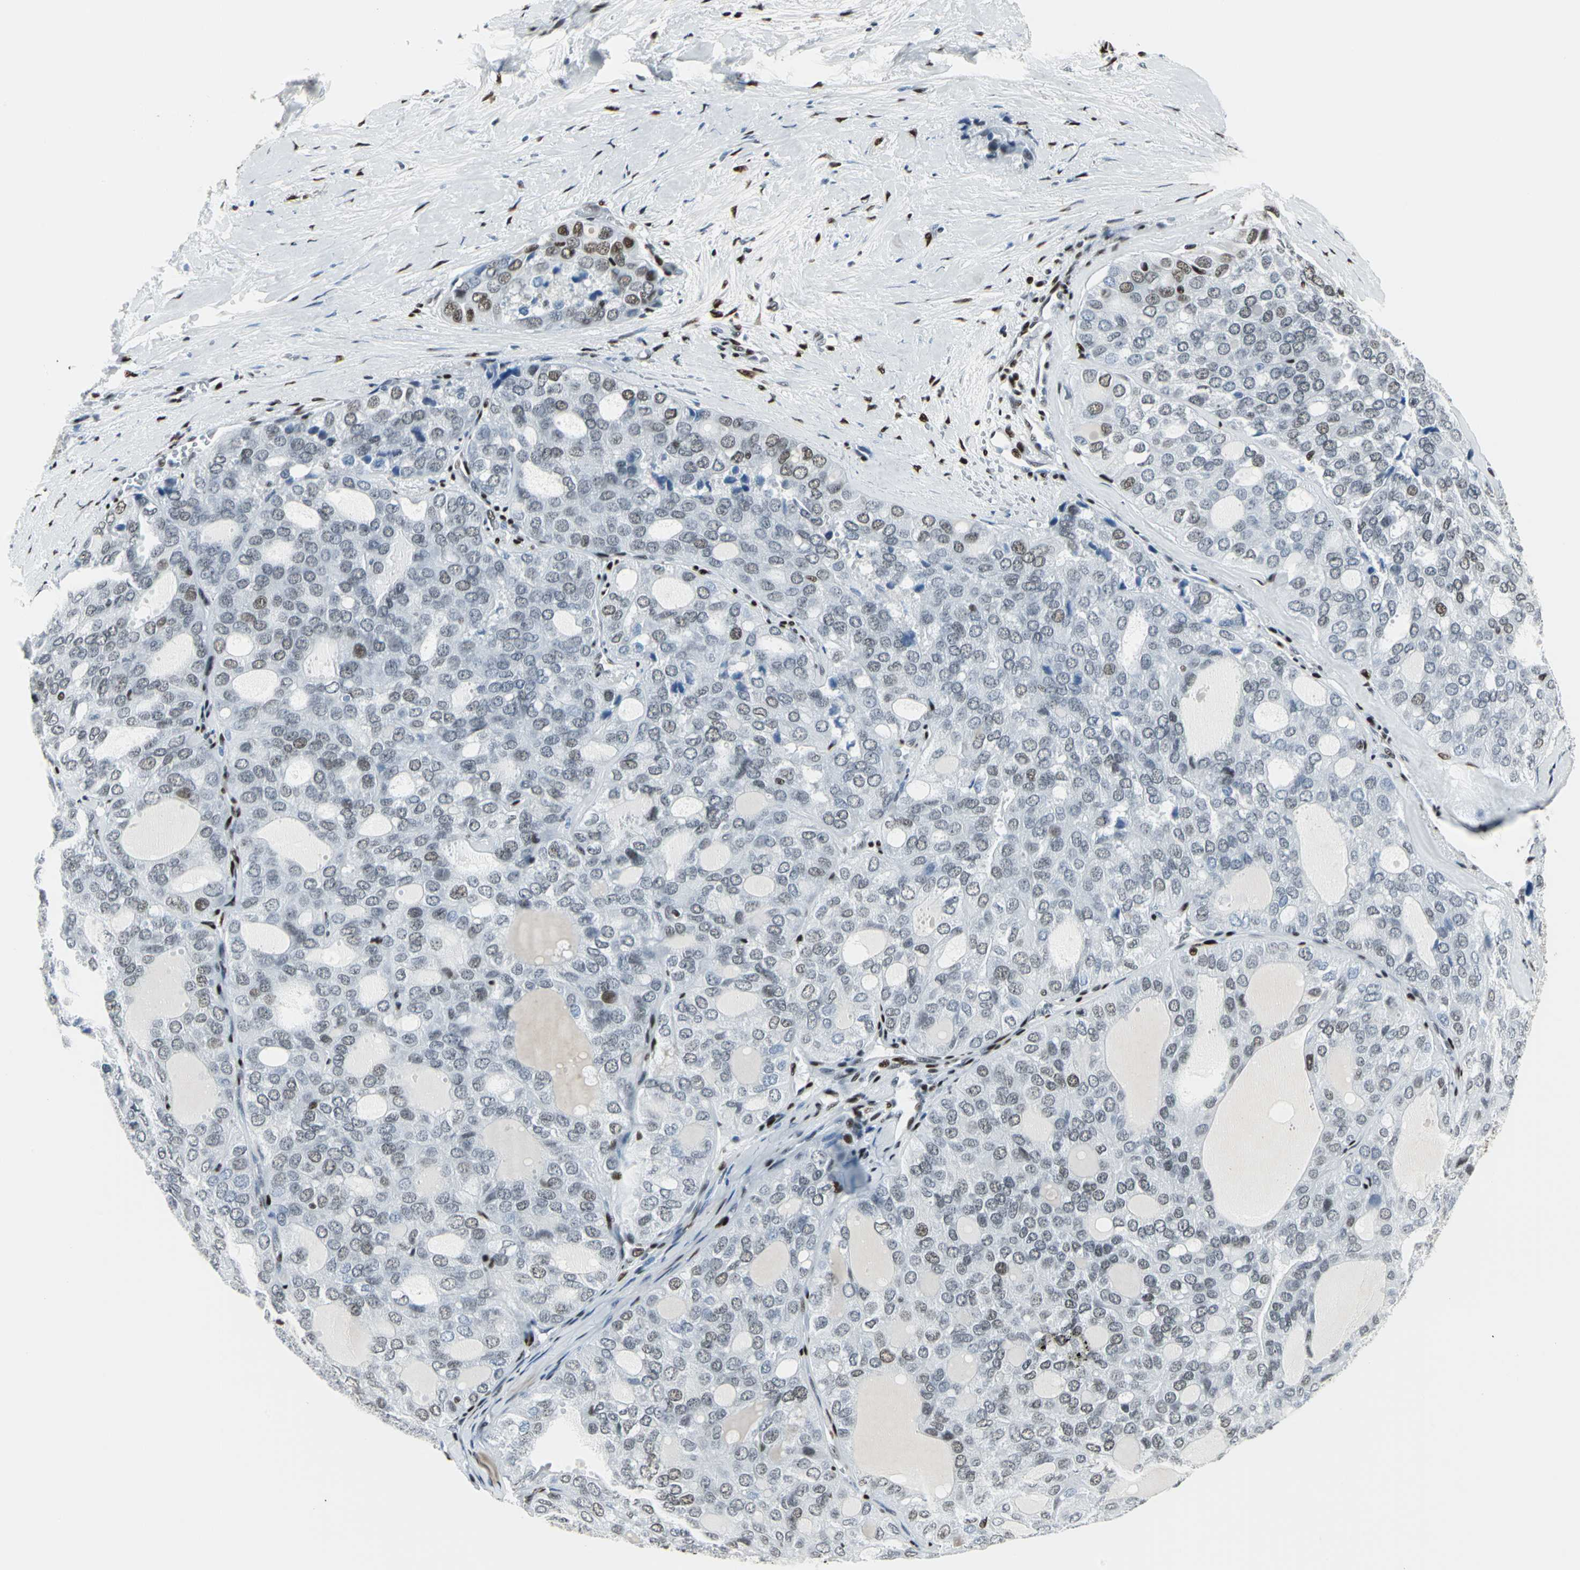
{"staining": {"intensity": "weak", "quantity": "25%-75%", "location": "nuclear"}, "tissue": "thyroid cancer", "cell_type": "Tumor cells", "image_type": "cancer", "snomed": [{"axis": "morphology", "description": "Follicular adenoma carcinoma, NOS"}, {"axis": "topography", "description": "Thyroid gland"}], "caption": "Immunohistochemistry (IHC) image of neoplastic tissue: thyroid cancer stained using immunohistochemistry (IHC) demonstrates low levels of weak protein expression localized specifically in the nuclear of tumor cells, appearing as a nuclear brown color.", "gene": "HDAC2", "patient": {"sex": "male", "age": 75}}